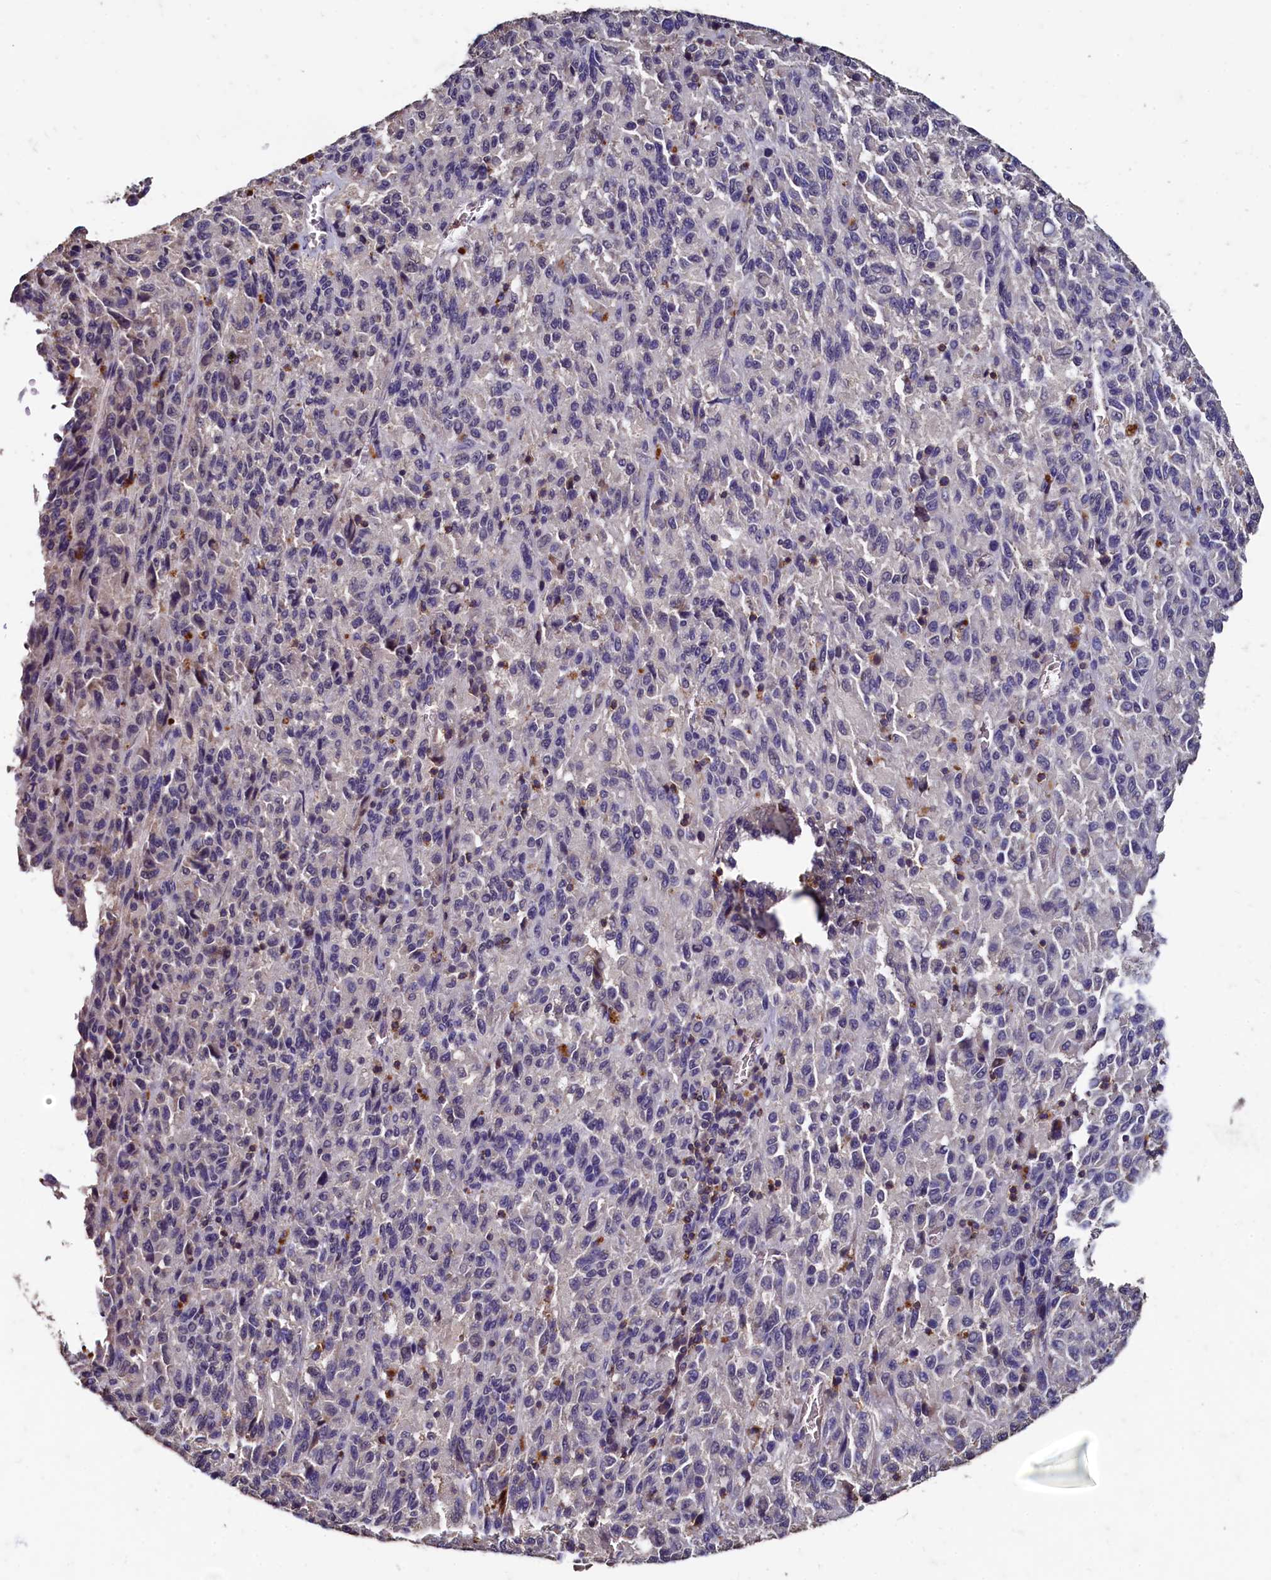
{"staining": {"intensity": "negative", "quantity": "none", "location": "none"}, "tissue": "melanoma", "cell_type": "Tumor cells", "image_type": "cancer", "snomed": [{"axis": "morphology", "description": "Malignant melanoma, Metastatic site"}, {"axis": "topography", "description": "Lung"}], "caption": "Immunohistochemistry histopathology image of neoplastic tissue: human malignant melanoma (metastatic site) stained with DAB shows no significant protein staining in tumor cells.", "gene": "CSTPP1", "patient": {"sex": "male", "age": 64}}